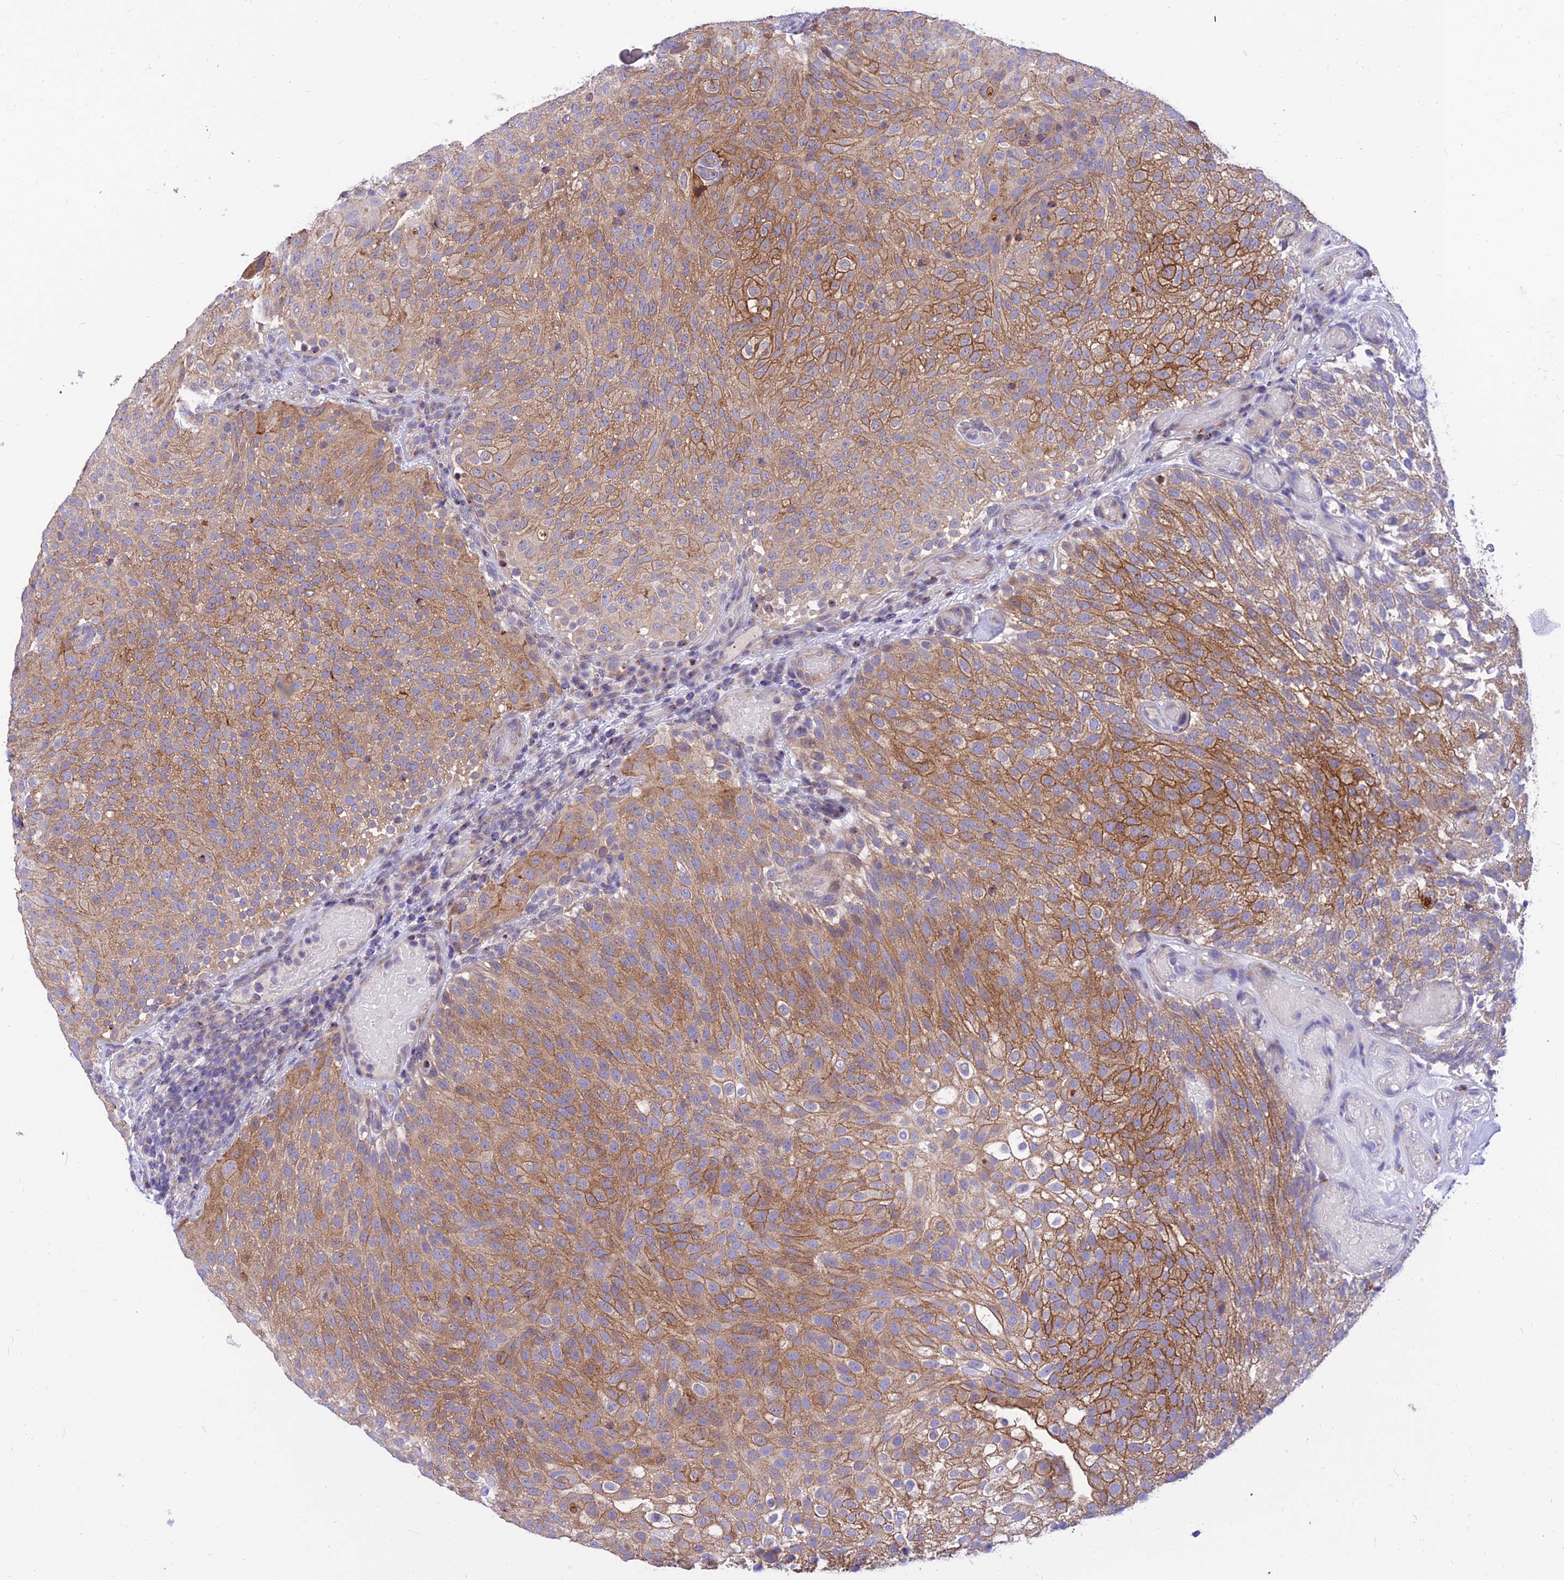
{"staining": {"intensity": "moderate", "quantity": ">75%", "location": "cytoplasmic/membranous"}, "tissue": "urothelial cancer", "cell_type": "Tumor cells", "image_type": "cancer", "snomed": [{"axis": "morphology", "description": "Urothelial carcinoma, Low grade"}, {"axis": "topography", "description": "Urinary bladder"}], "caption": "Brown immunohistochemical staining in human urothelial cancer exhibits moderate cytoplasmic/membranous staining in approximately >75% of tumor cells. The protein is stained brown, and the nuclei are stained in blue (DAB IHC with brightfield microscopy, high magnification).", "gene": "C6orf132", "patient": {"sex": "male", "age": 78}}